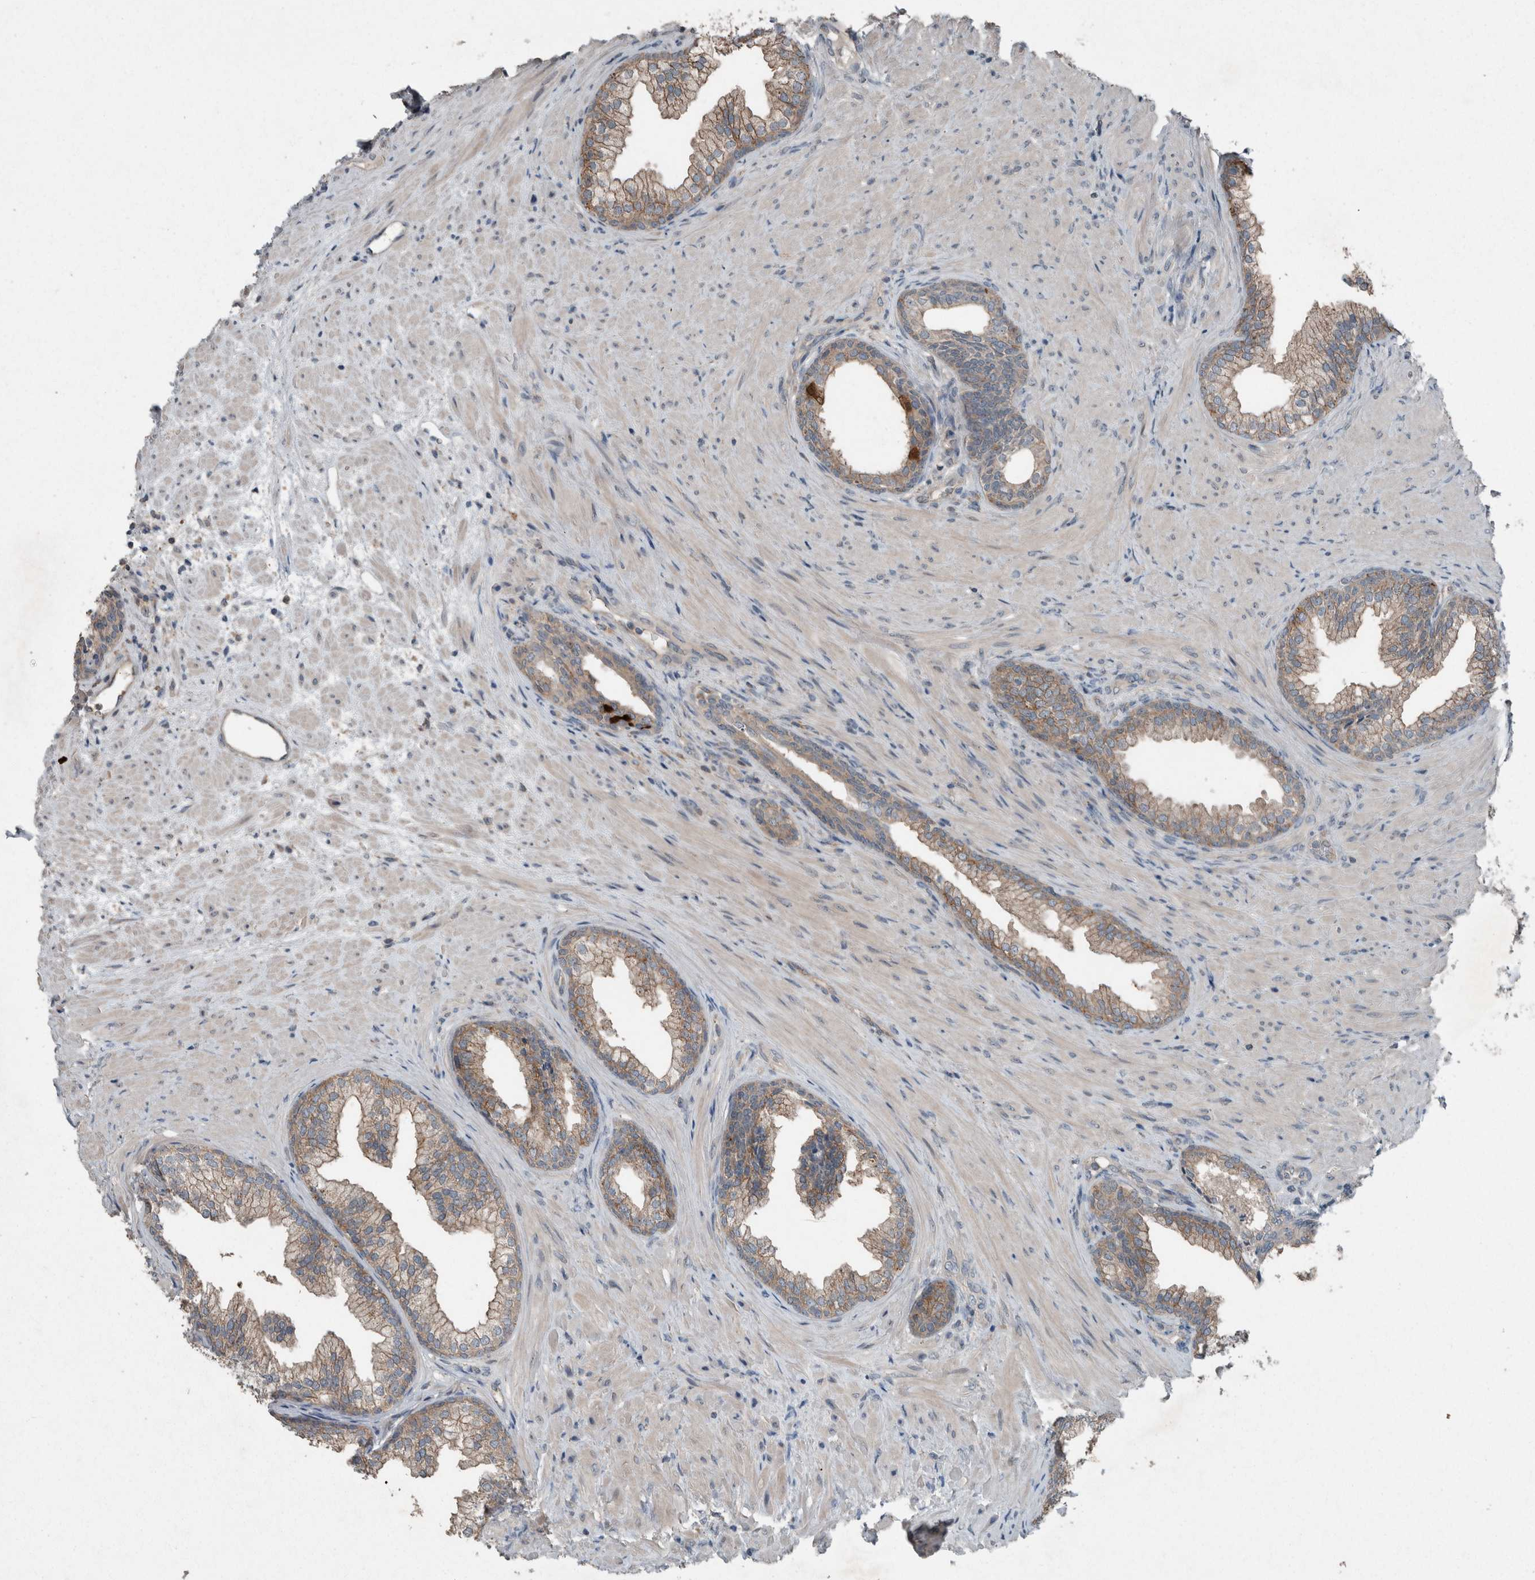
{"staining": {"intensity": "weak", "quantity": "25%-75%", "location": "cytoplasmic/membranous"}, "tissue": "prostate", "cell_type": "Glandular cells", "image_type": "normal", "snomed": [{"axis": "morphology", "description": "Normal tissue, NOS"}, {"axis": "topography", "description": "Prostate"}], "caption": "A low amount of weak cytoplasmic/membranous staining is present in approximately 25%-75% of glandular cells in normal prostate.", "gene": "KNTC1", "patient": {"sex": "male", "age": 76}}